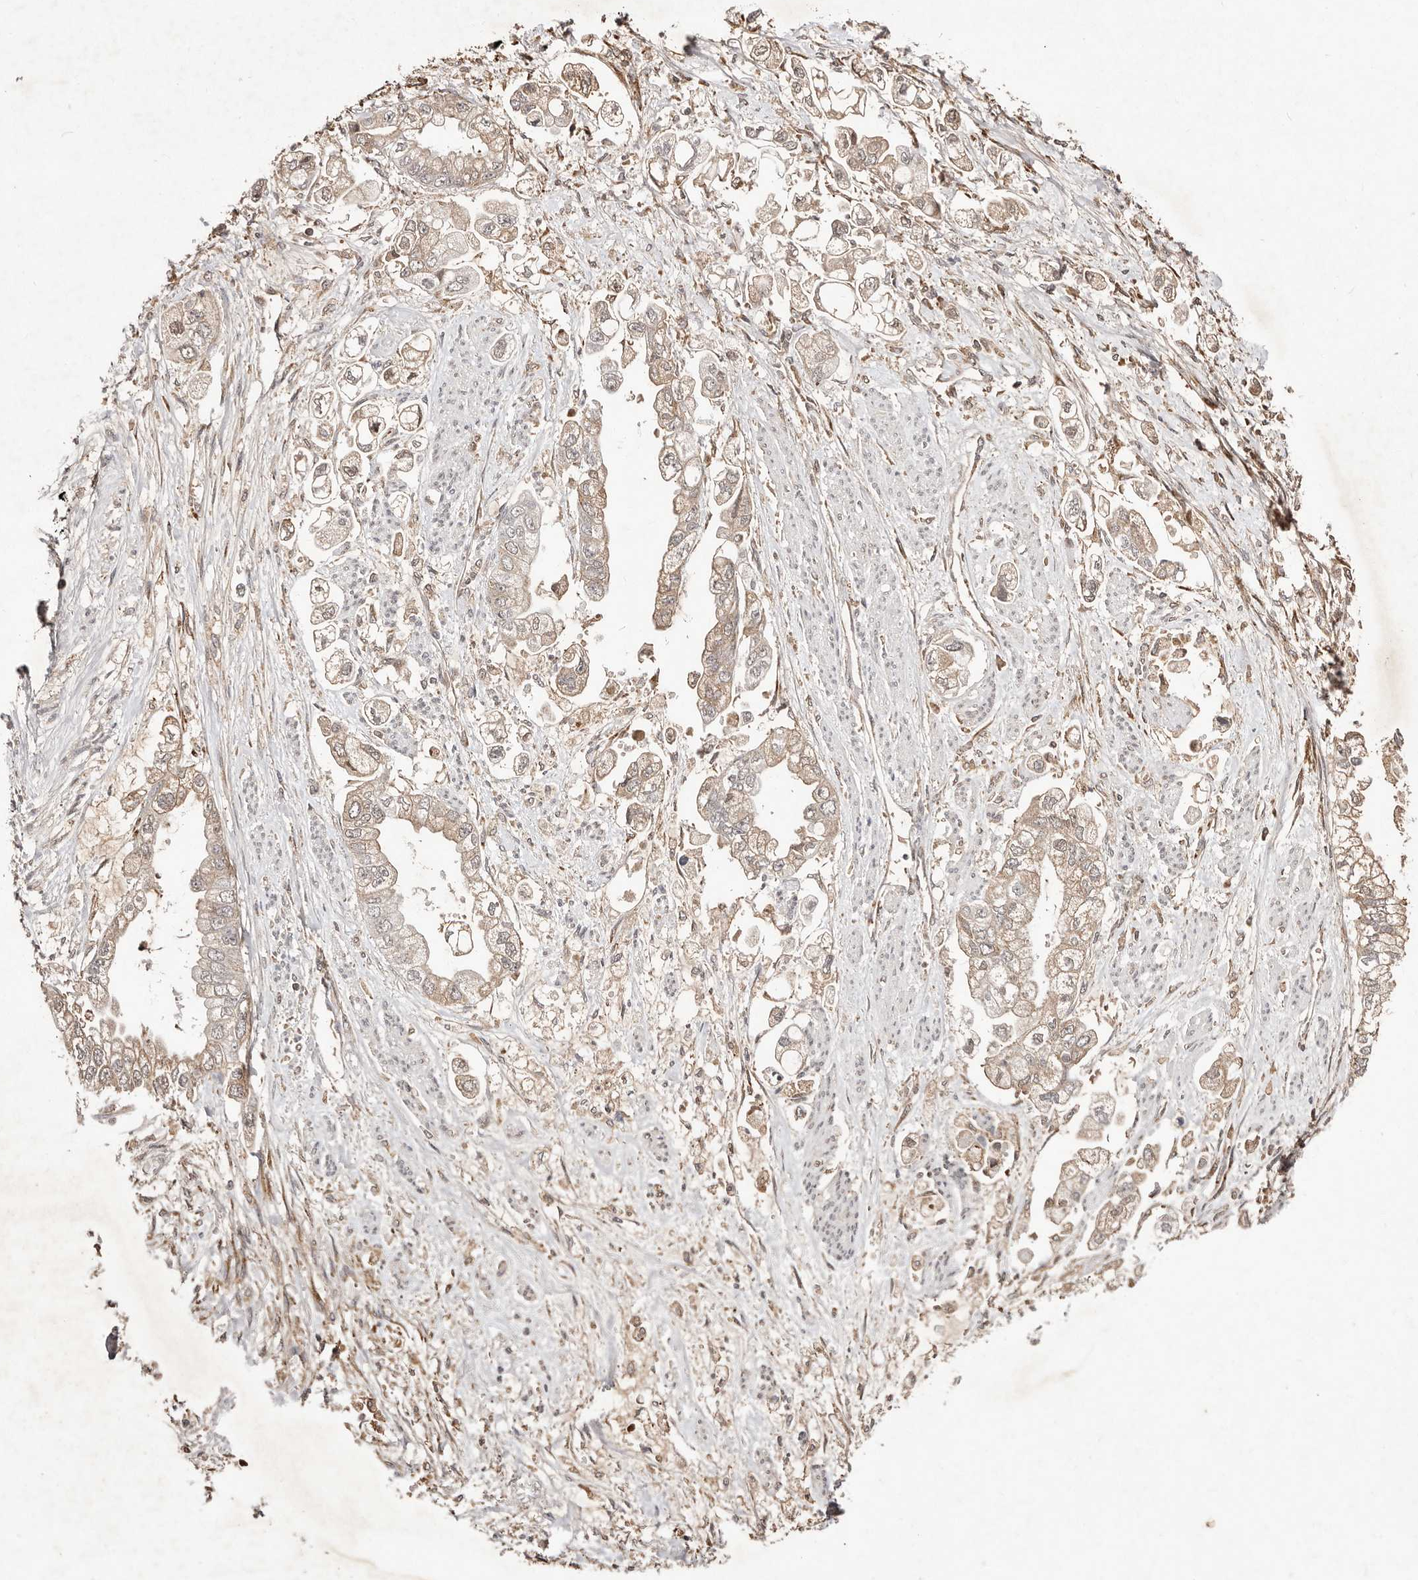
{"staining": {"intensity": "weak", "quantity": "25%-75%", "location": "cytoplasmic/membranous"}, "tissue": "stomach cancer", "cell_type": "Tumor cells", "image_type": "cancer", "snomed": [{"axis": "morphology", "description": "Adenocarcinoma, NOS"}, {"axis": "topography", "description": "Stomach"}], "caption": "Immunohistochemical staining of stomach adenocarcinoma exhibits low levels of weak cytoplasmic/membranous positivity in about 25%-75% of tumor cells.", "gene": "BICRAL", "patient": {"sex": "male", "age": 62}}